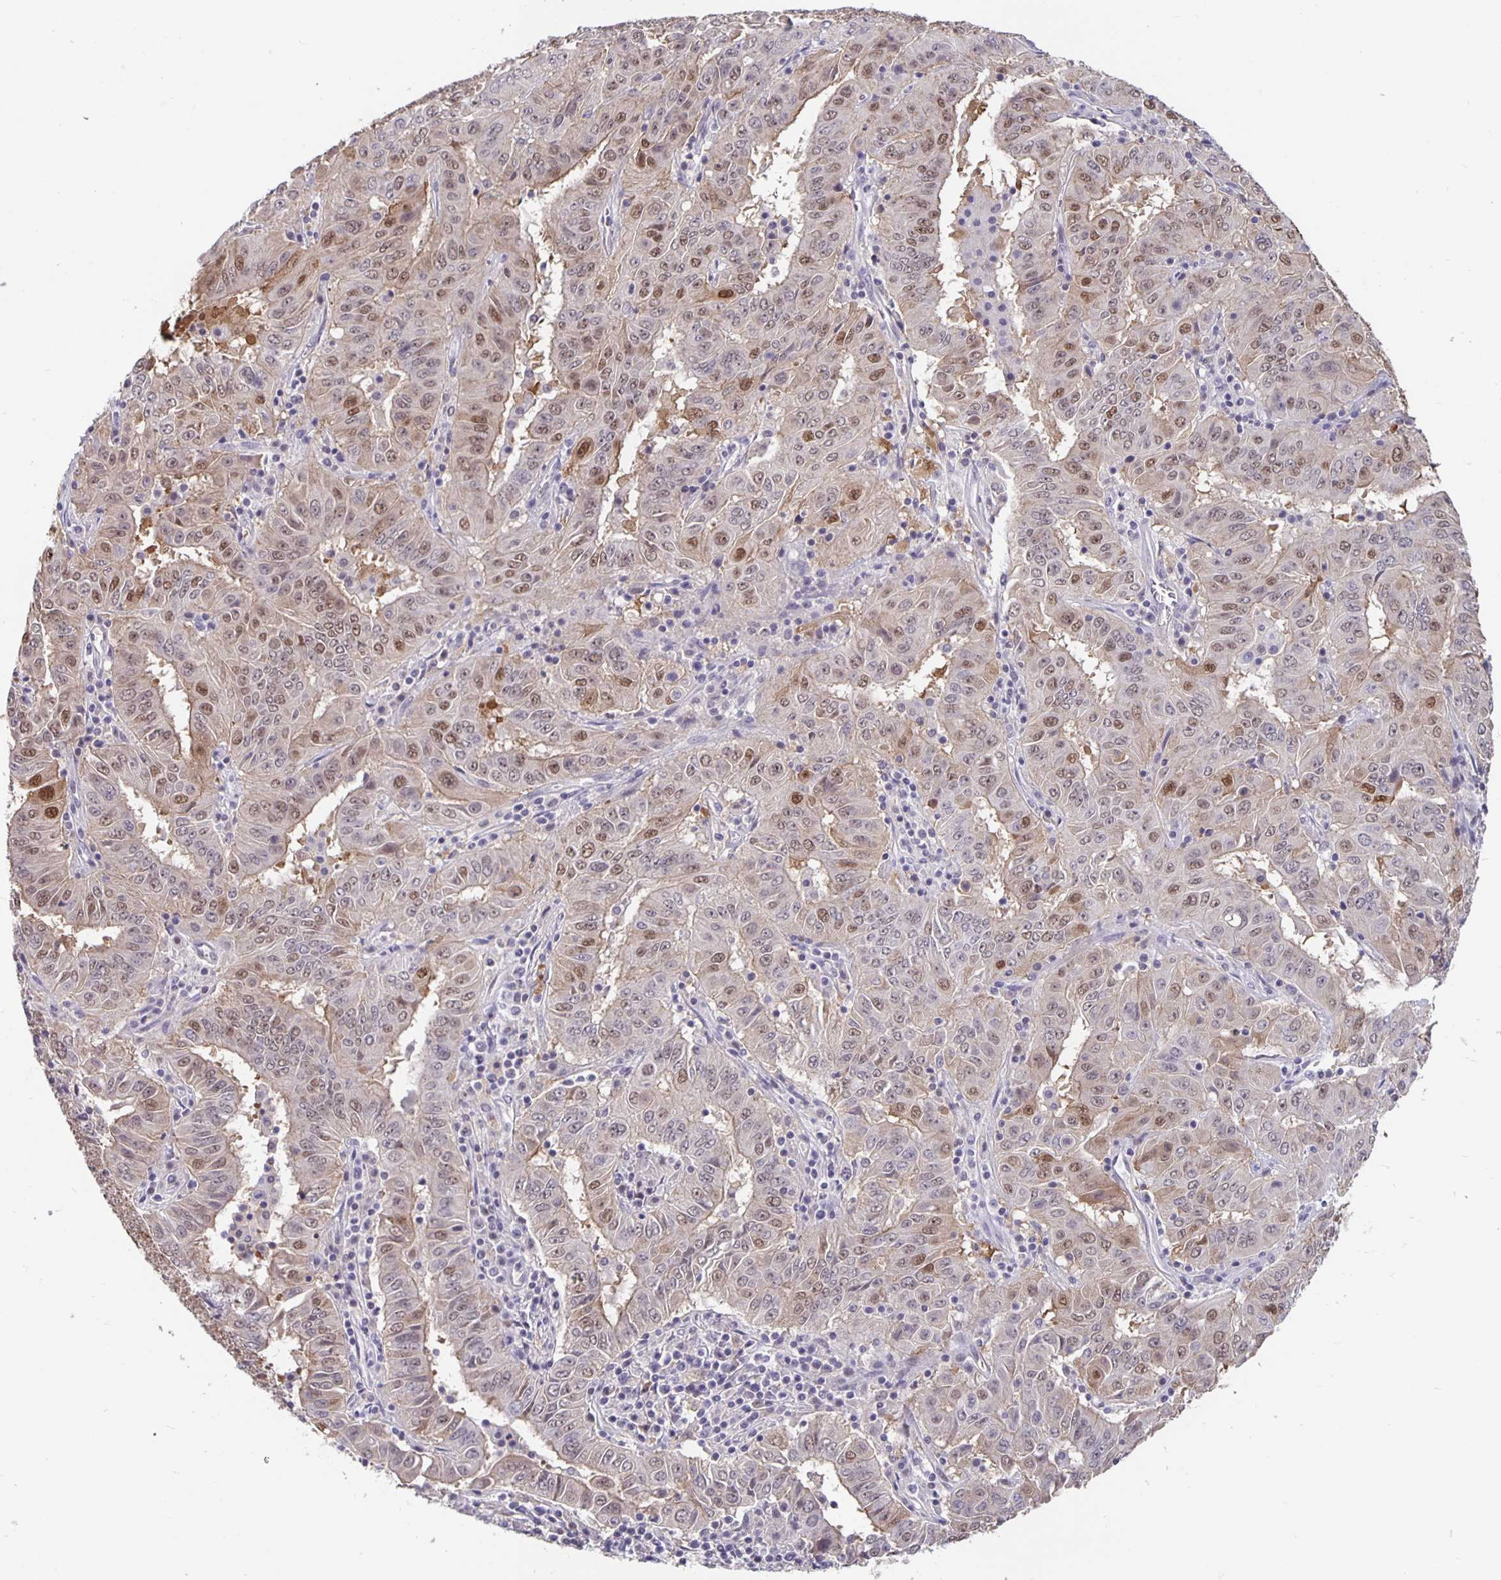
{"staining": {"intensity": "weak", "quantity": "25%-75%", "location": "nuclear"}, "tissue": "pancreatic cancer", "cell_type": "Tumor cells", "image_type": "cancer", "snomed": [{"axis": "morphology", "description": "Adenocarcinoma, NOS"}, {"axis": "topography", "description": "Pancreas"}], "caption": "Tumor cells show low levels of weak nuclear expression in approximately 25%-75% of cells in pancreatic cancer (adenocarcinoma).", "gene": "ZNF691", "patient": {"sex": "male", "age": 63}}